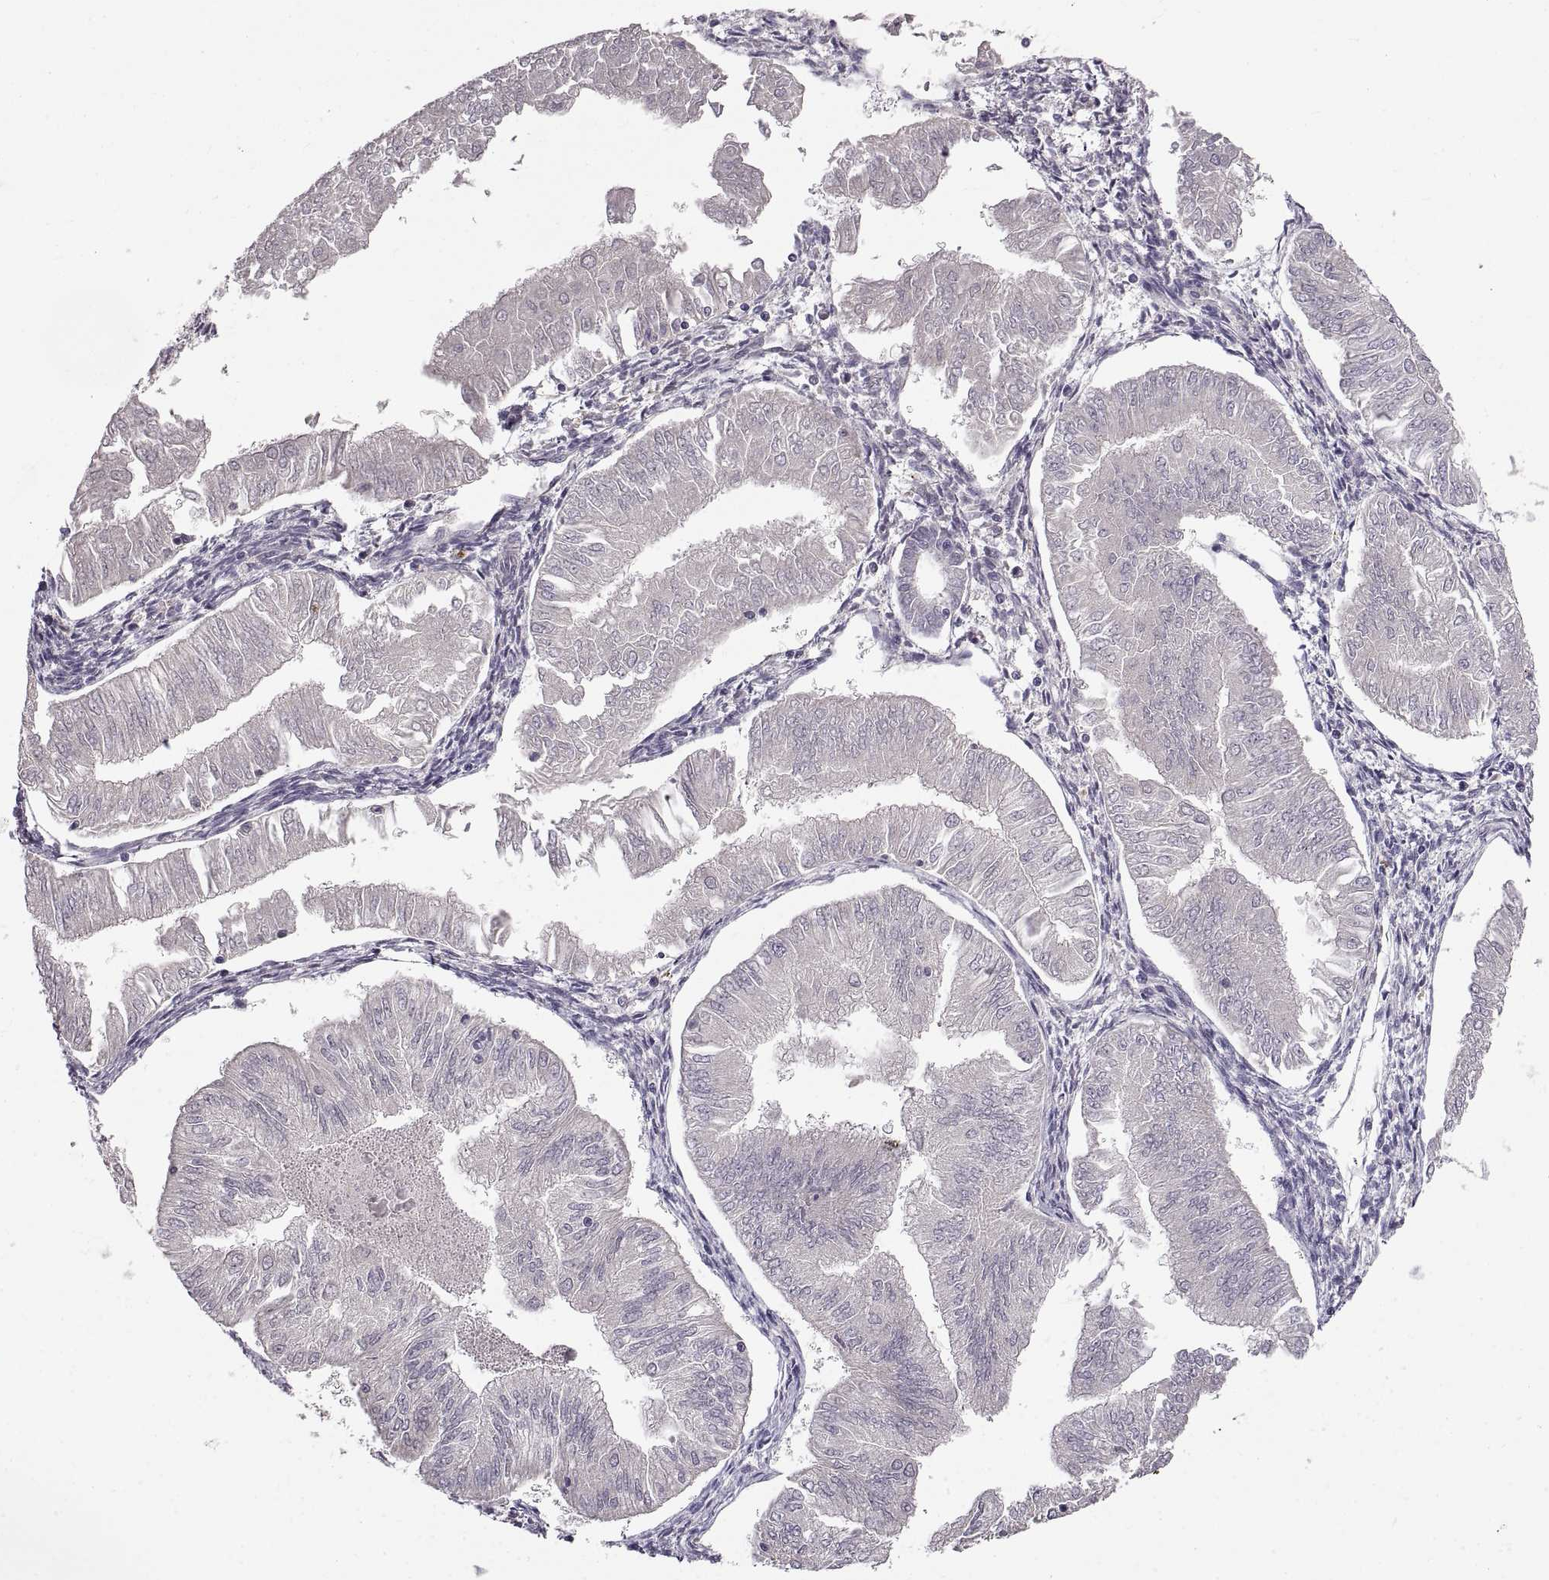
{"staining": {"intensity": "negative", "quantity": "none", "location": "none"}, "tissue": "endometrial cancer", "cell_type": "Tumor cells", "image_type": "cancer", "snomed": [{"axis": "morphology", "description": "Adenocarcinoma, NOS"}, {"axis": "topography", "description": "Endometrium"}], "caption": "Immunohistochemistry (IHC) image of endometrial adenocarcinoma stained for a protein (brown), which shows no staining in tumor cells.", "gene": "ADAM32", "patient": {"sex": "female", "age": 53}}